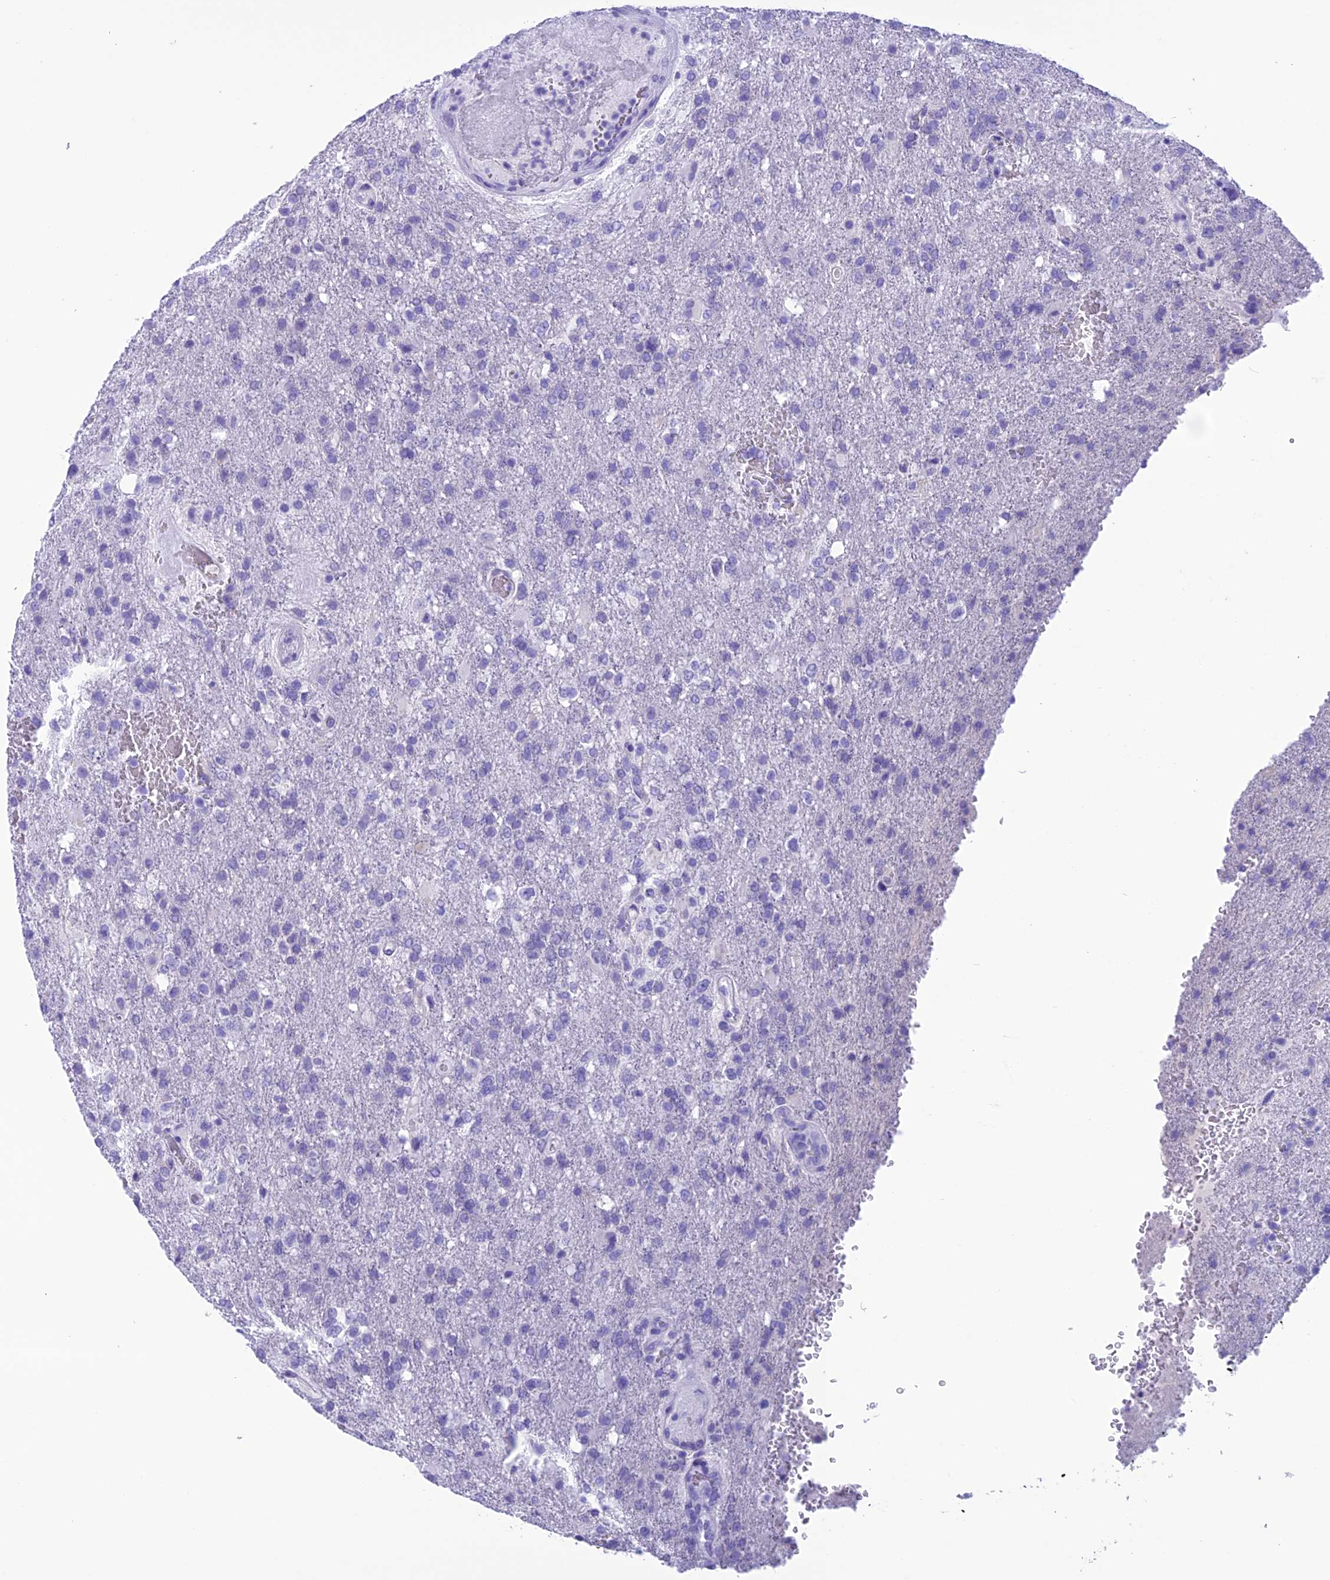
{"staining": {"intensity": "negative", "quantity": "none", "location": "none"}, "tissue": "glioma", "cell_type": "Tumor cells", "image_type": "cancer", "snomed": [{"axis": "morphology", "description": "Glioma, malignant, High grade"}, {"axis": "topography", "description": "Brain"}], "caption": "Malignant glioma (high-grade) was stained to show a protein in brown. There is no significant staining in tumor cells.", "gene": "TRAM1L1", "patient": {"sex": "female", "age": 74}}